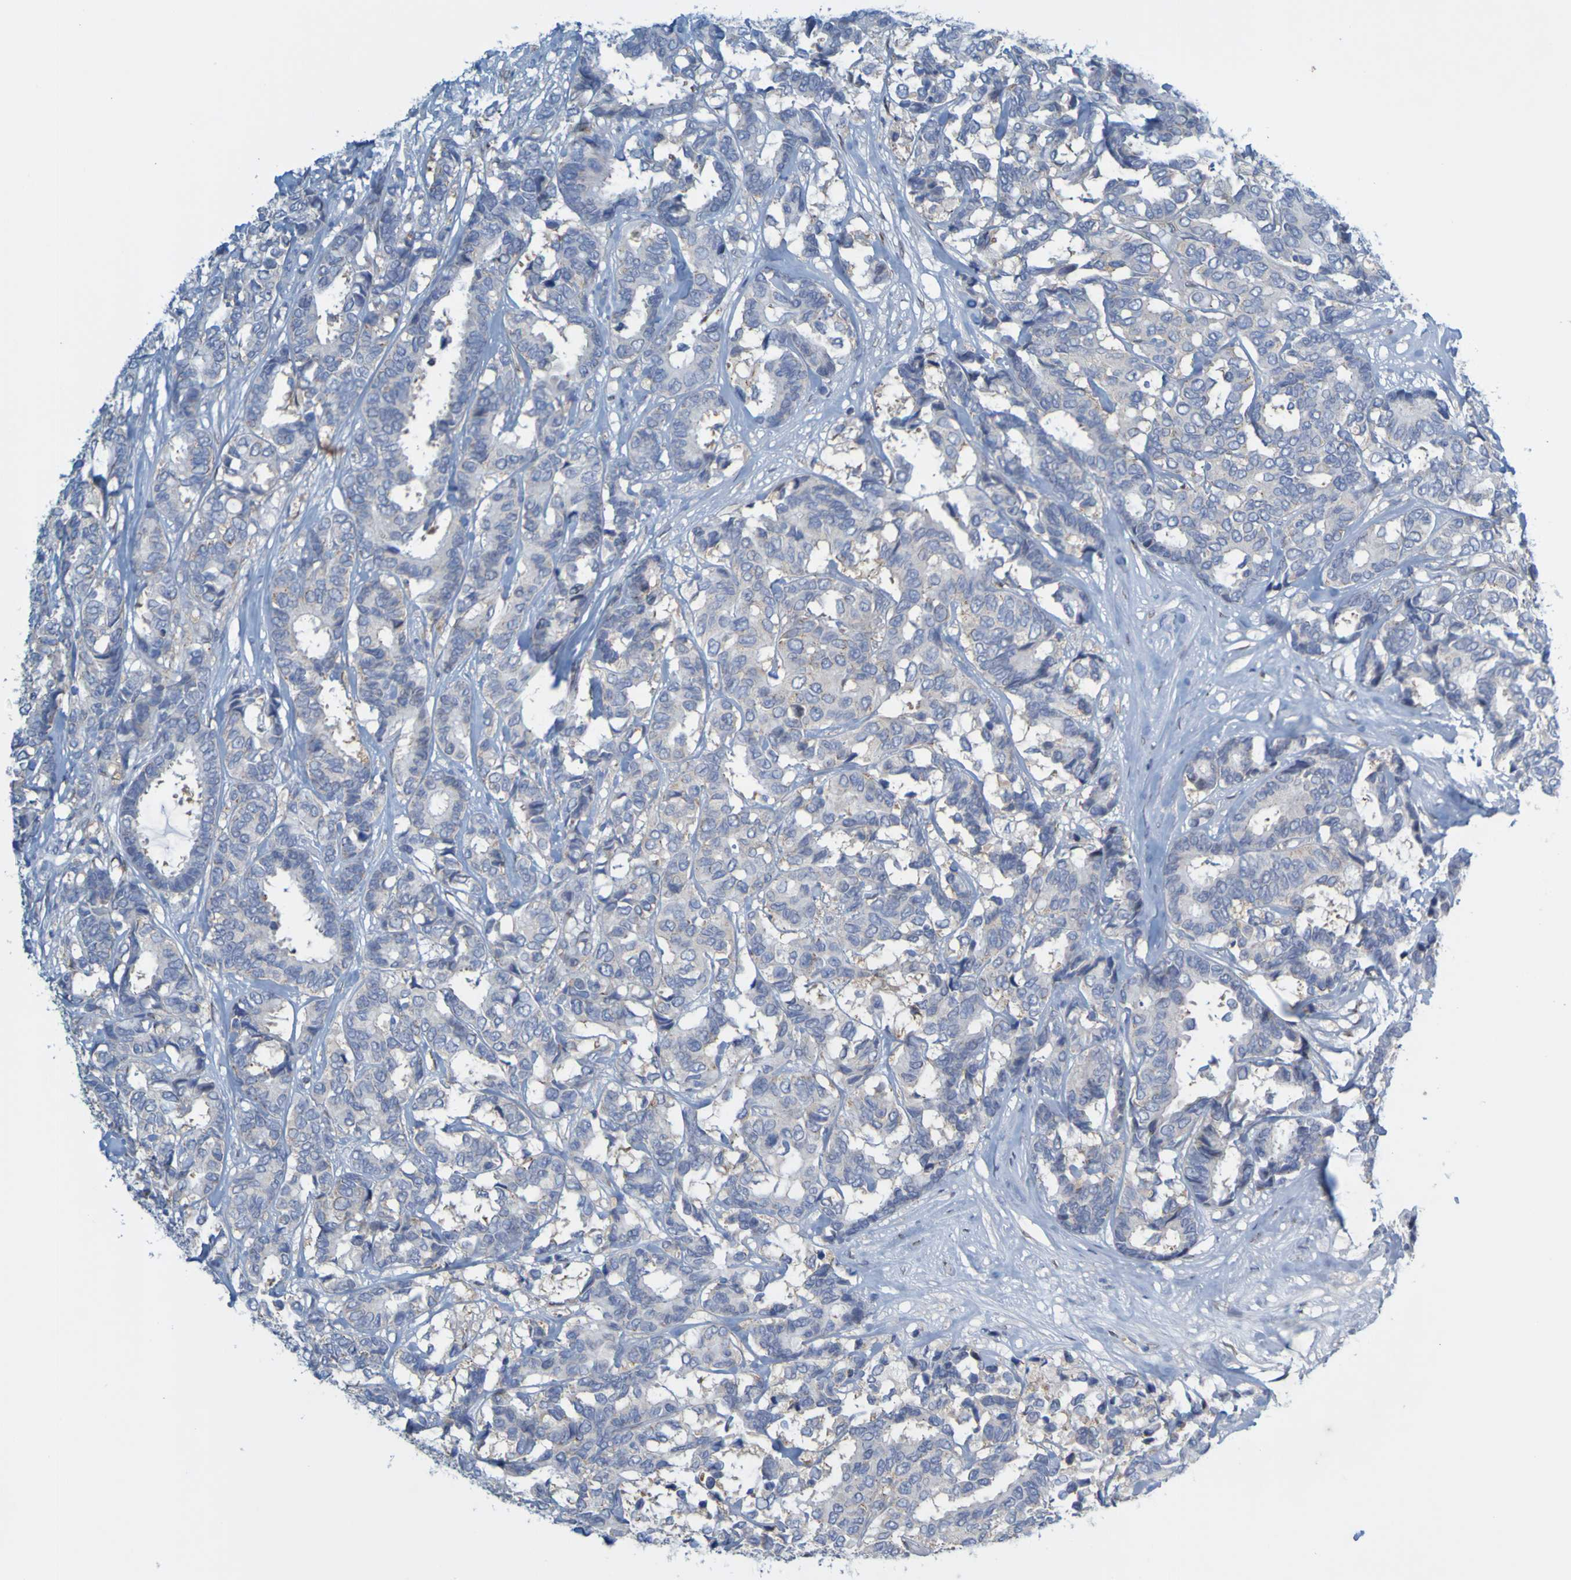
{"staining": {"intensity": "negative", "quantity": "none", "location": "none"}, "tissue": "breast cancer", "cell_type": "Tumor cells", "image_type": "cancer", "snomed": [{"axis": "morphology", "description": "Duct carcinoma"}, {"axis": "topography", "description": "Breast"}], "caption": "Human breast cancer stained for a protein using IHC shows no expression in tumor cells.", "gene": "MAG", "patient": {"sex": "female", "age": 87}}